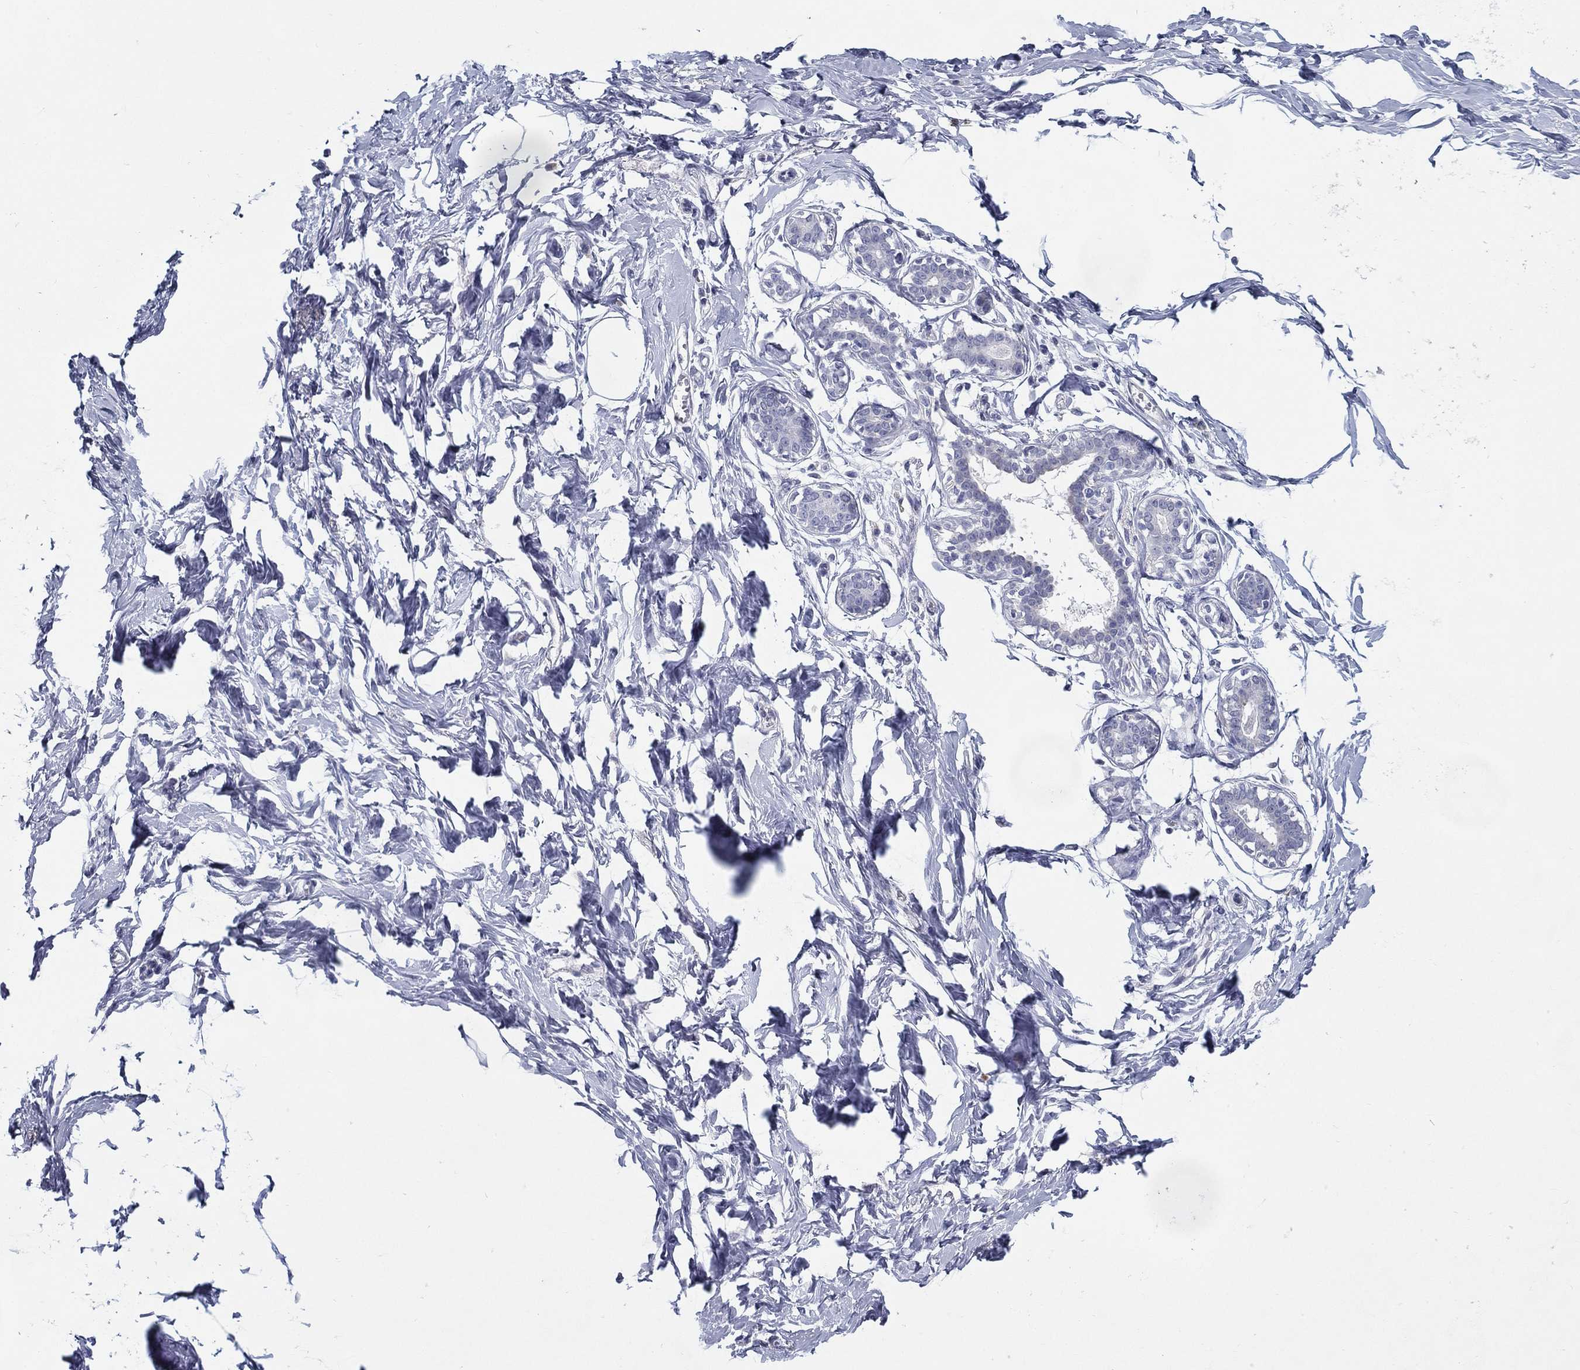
{"staining": {"intensity": "negative", "quantity": "none", "location": "none"}, "tissue": "endometrium", "cell_type": "Cells in endometrial stroma", "image_type": "normal", "snomed": [{"axis": "morphology", "description": "Normal tissue, NOS"}, {"axis": "topography", "description": "Endometrium"}], "caption": "IHC micrograph of normal endometrium: endometrium stained with DAB demonstrates no significant protein expression in cells in endometrial stroma.", "gene": "C19orf18", "patient": {"sex": "female", "age": 39}}